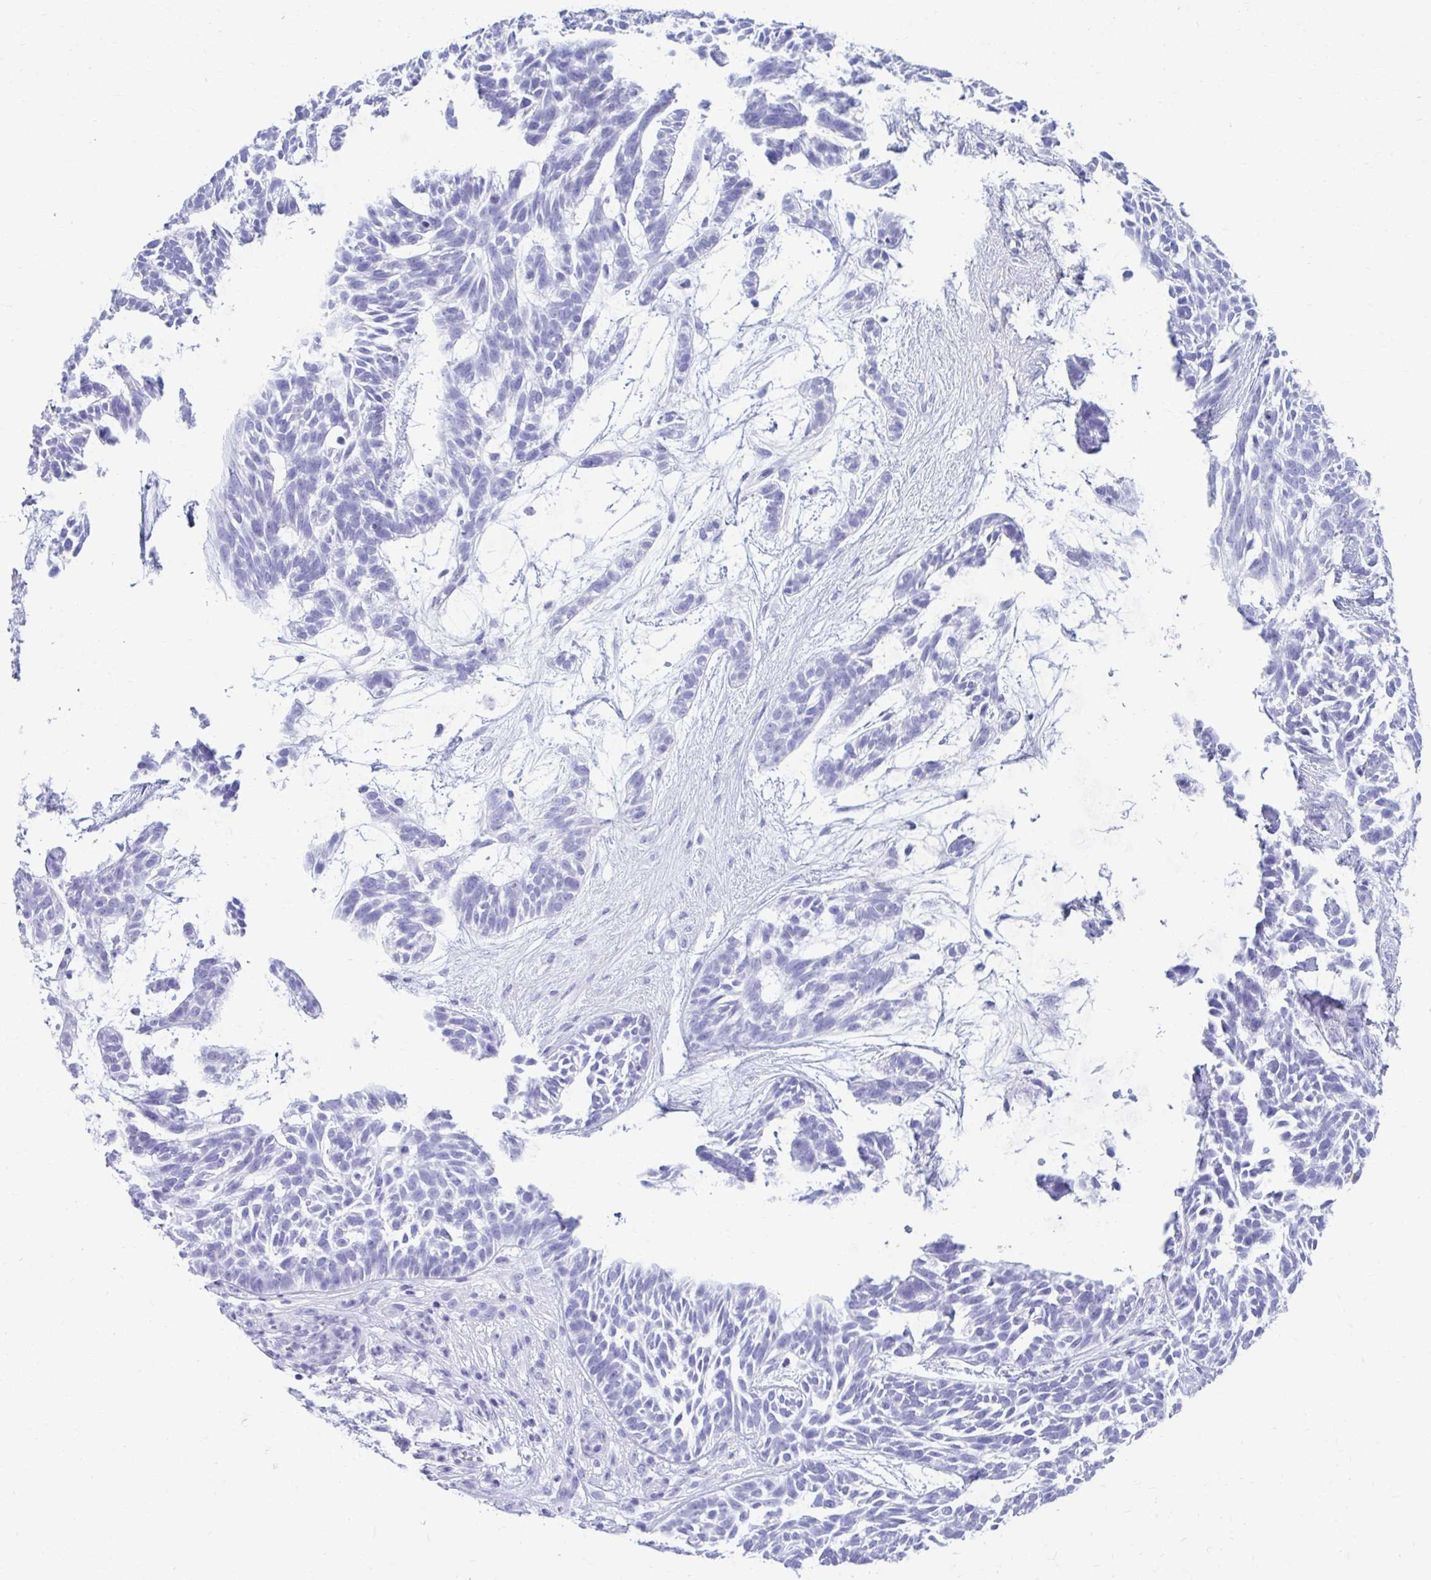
{"staining": {"intensity": "negative", "quantity": "none", "location": "none"}, "tissue": "skin cancer", "cell_type": "Tumor cells", "image_type": "cancer", "snomed": [{"axis": "morphology", "description": "Basal cell carcinoma"}, {"axis": "topography", "description": "Skin"}, {"axis": "topography", "description": "Skin, foot"}], "caption": "Protein analysis of basal cell carcinoma (skin) demonstrates no significant expression in tumor cells.", "gene": "ATP4B", "patient": {"sex": "female", "age": 77}}